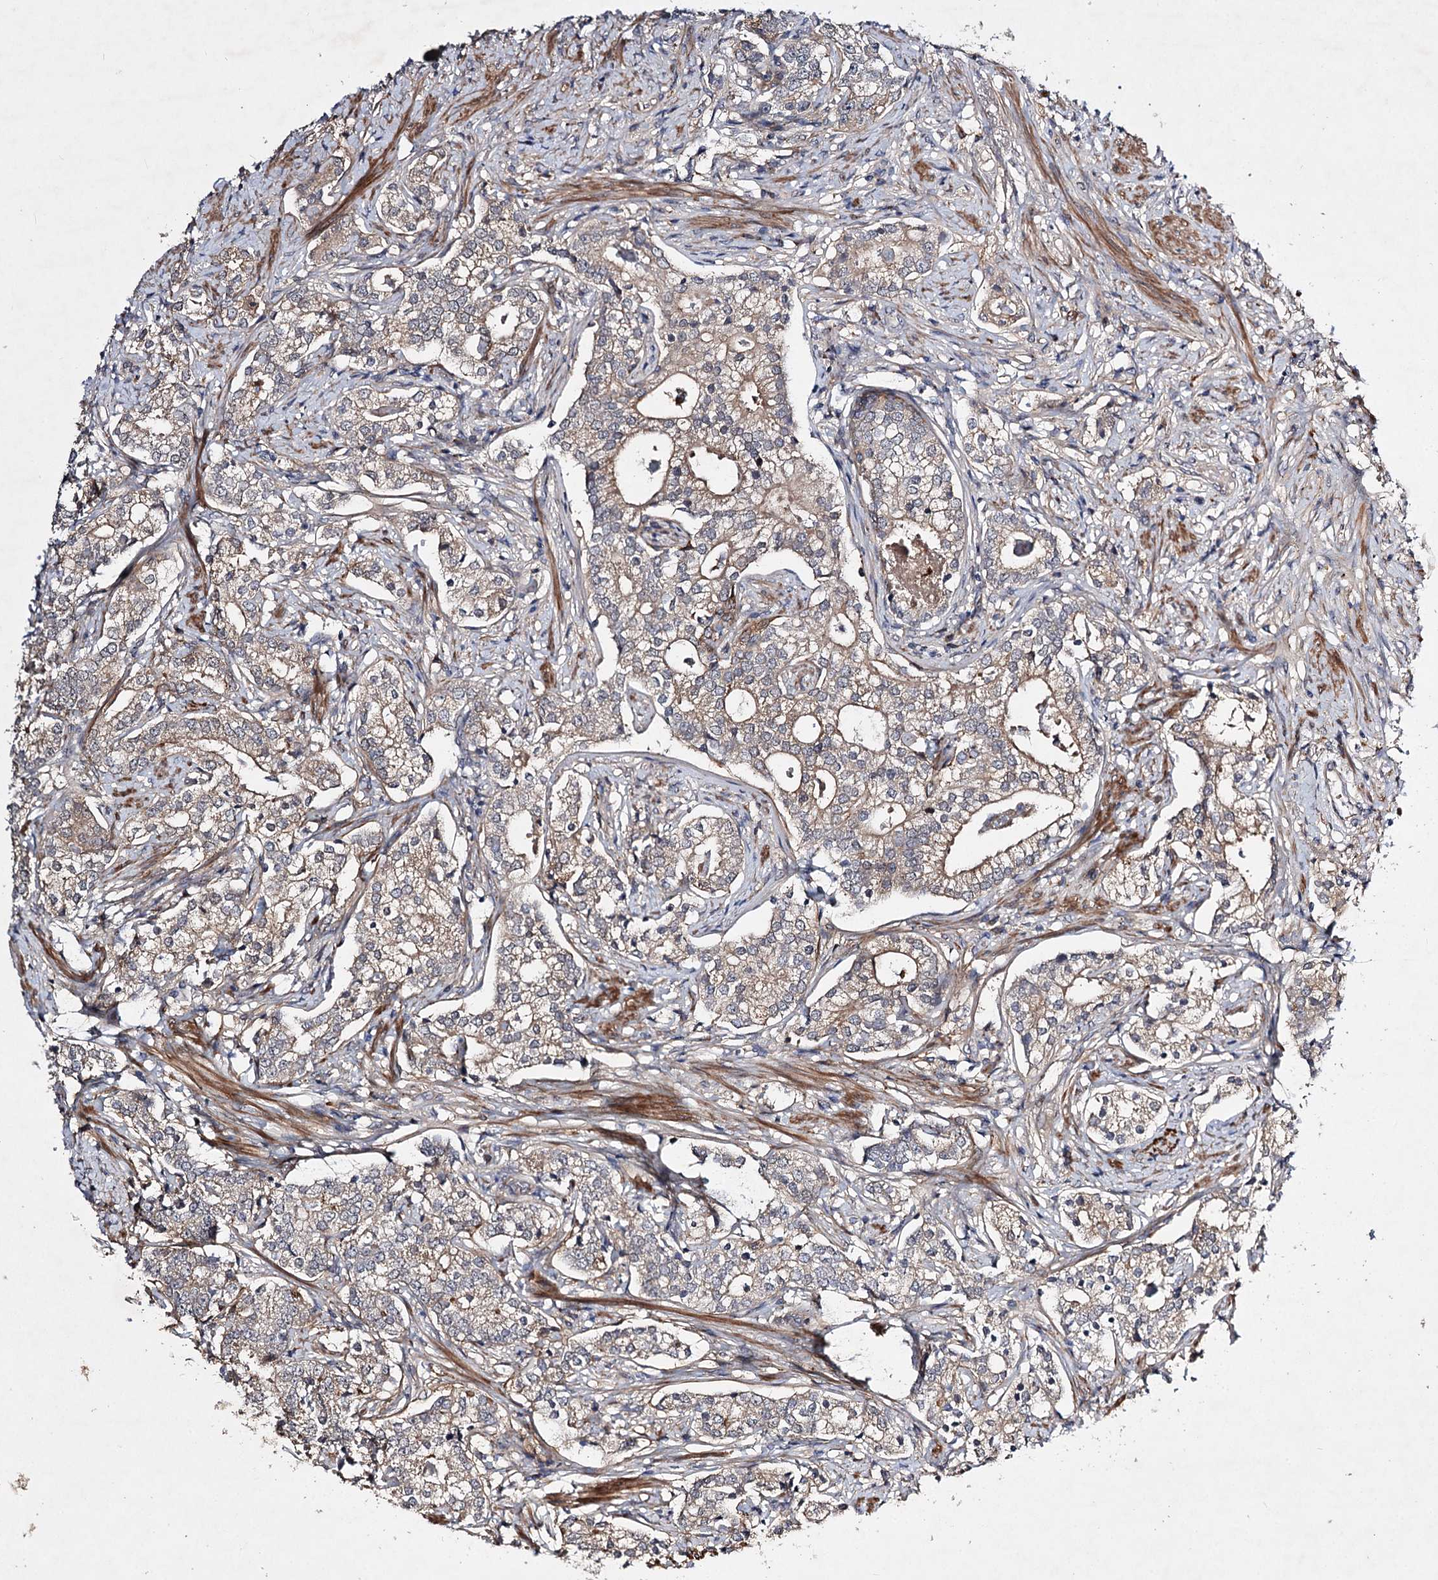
{"staining": {"intensity": "weak", "quantity": "25%-75%", "location": "cytoplasmic/membranous"}, "tissue": "prostate cancer", "cell_type": "Tumor cells", "image_type": "cancer", "snomed": [{"axis": "morphology", "description": "Adenocarcinoma, High grade"}, {"axis": "topography", "description": "Prostate"}], "caption": "Immunohistochemical staining of human prostate cancer displays weak cytoplasmic/membranous protein positivity in about 25%-75% of tumor cells.", "gene": "MINDY3", "patient": {"sex": "male", "age": 69}}